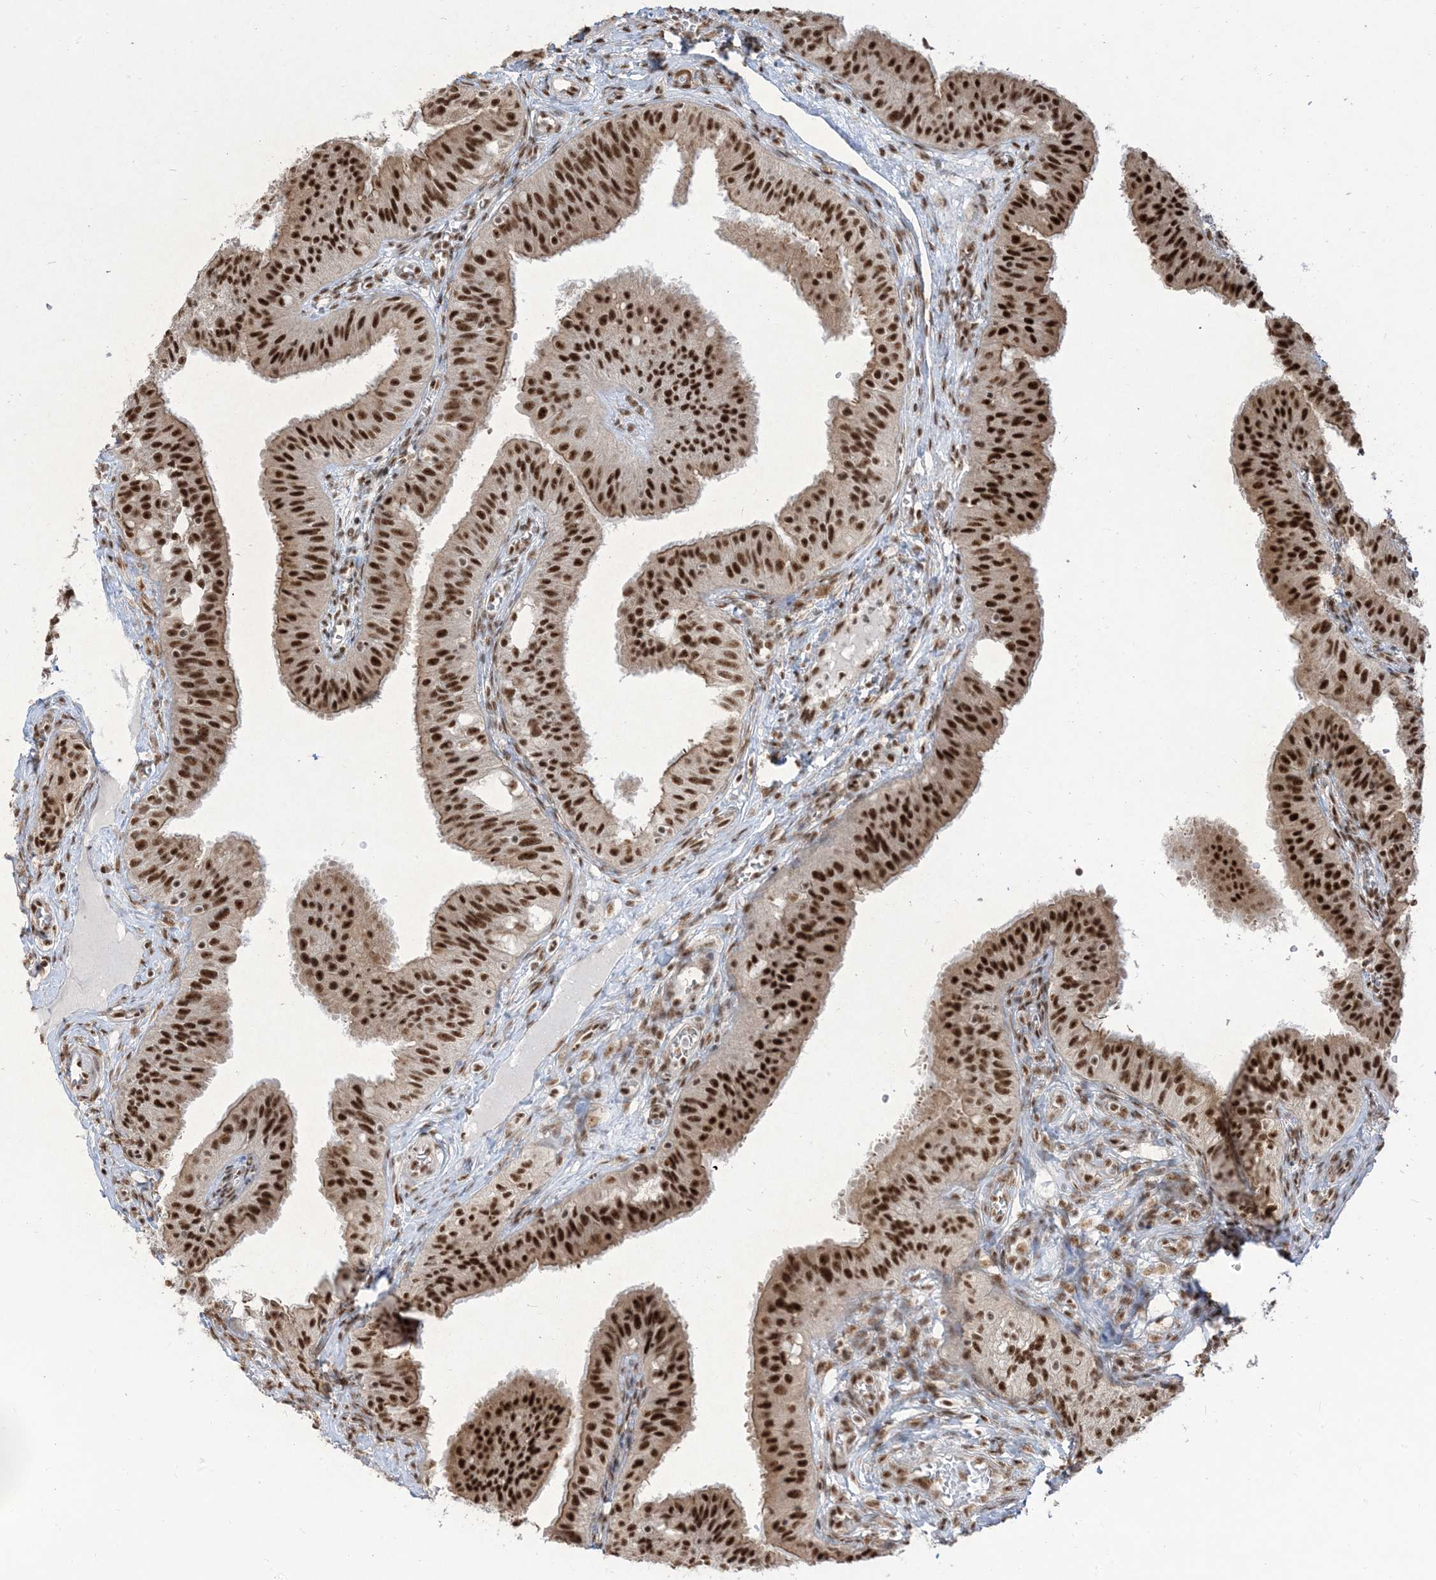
{"staining": {"intensity": "strong", "quantity": ">75%", "location": "nuclear"}, "tissue": "fallopian tube", "cell_type": "Glandular cells", "image_type": "normal", "snomed": [{"axis": "morphology", "description": "Normal tissue, NOS"}, {"axis": "topography", "description": "Fallopian tube"}, {"axis": "topography", "description": "Ovary"}], "caption": "Benign fallopian tube reveals strong nuclear staining in about >75% of glandular cells The staining is performed using DAB (3,3'-diaminobenzidine) brown chromogen to label protein expression. The nuclei are counter-stained blue using hematoxylin..", "gene": "ARGLU1", "patient": {"sex": "female", "age": 42}}